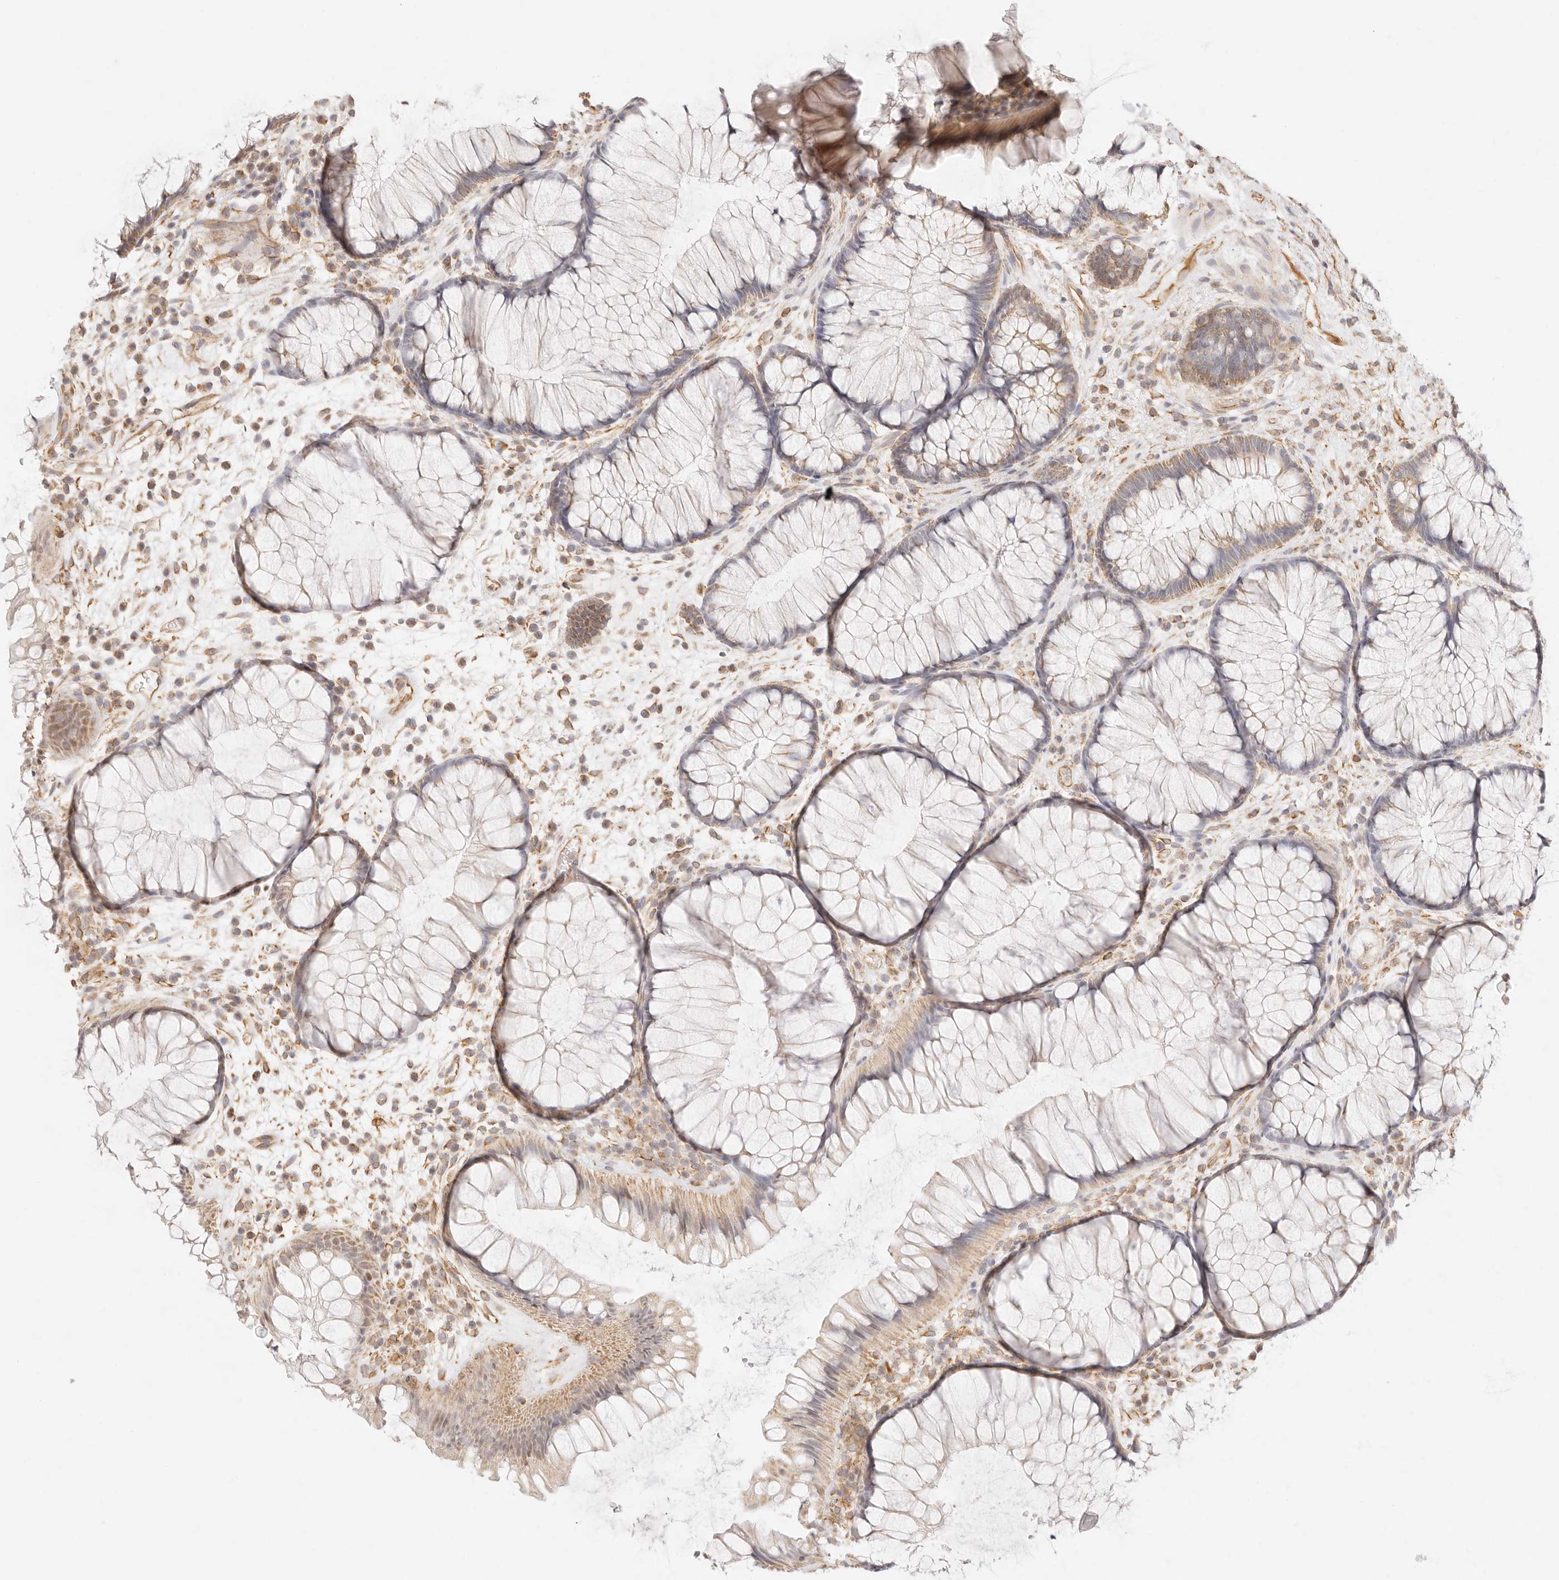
{"staining": {"intensity": "weak", "quantity": ">75%", "location": "cytoplasmic/membranous"}, "tissue": "rectum", "cell_type": "Glandular cells", "image_type": "normal", "snomed": [{"axis": "morphology", "description": "Normal tissue, NOS"}, {"axis": "topography", "description": "Rectum"}], "caption": "Immunohistochemistry photomicrograph of benign human rectum stained for a protein (brown), which displays low levels of weak cytoplasmic/membranous expression in approximately >75% of glandular cells.", "gene": "ZC3H11A", "patient": {"sex": "male", "age": 51}}